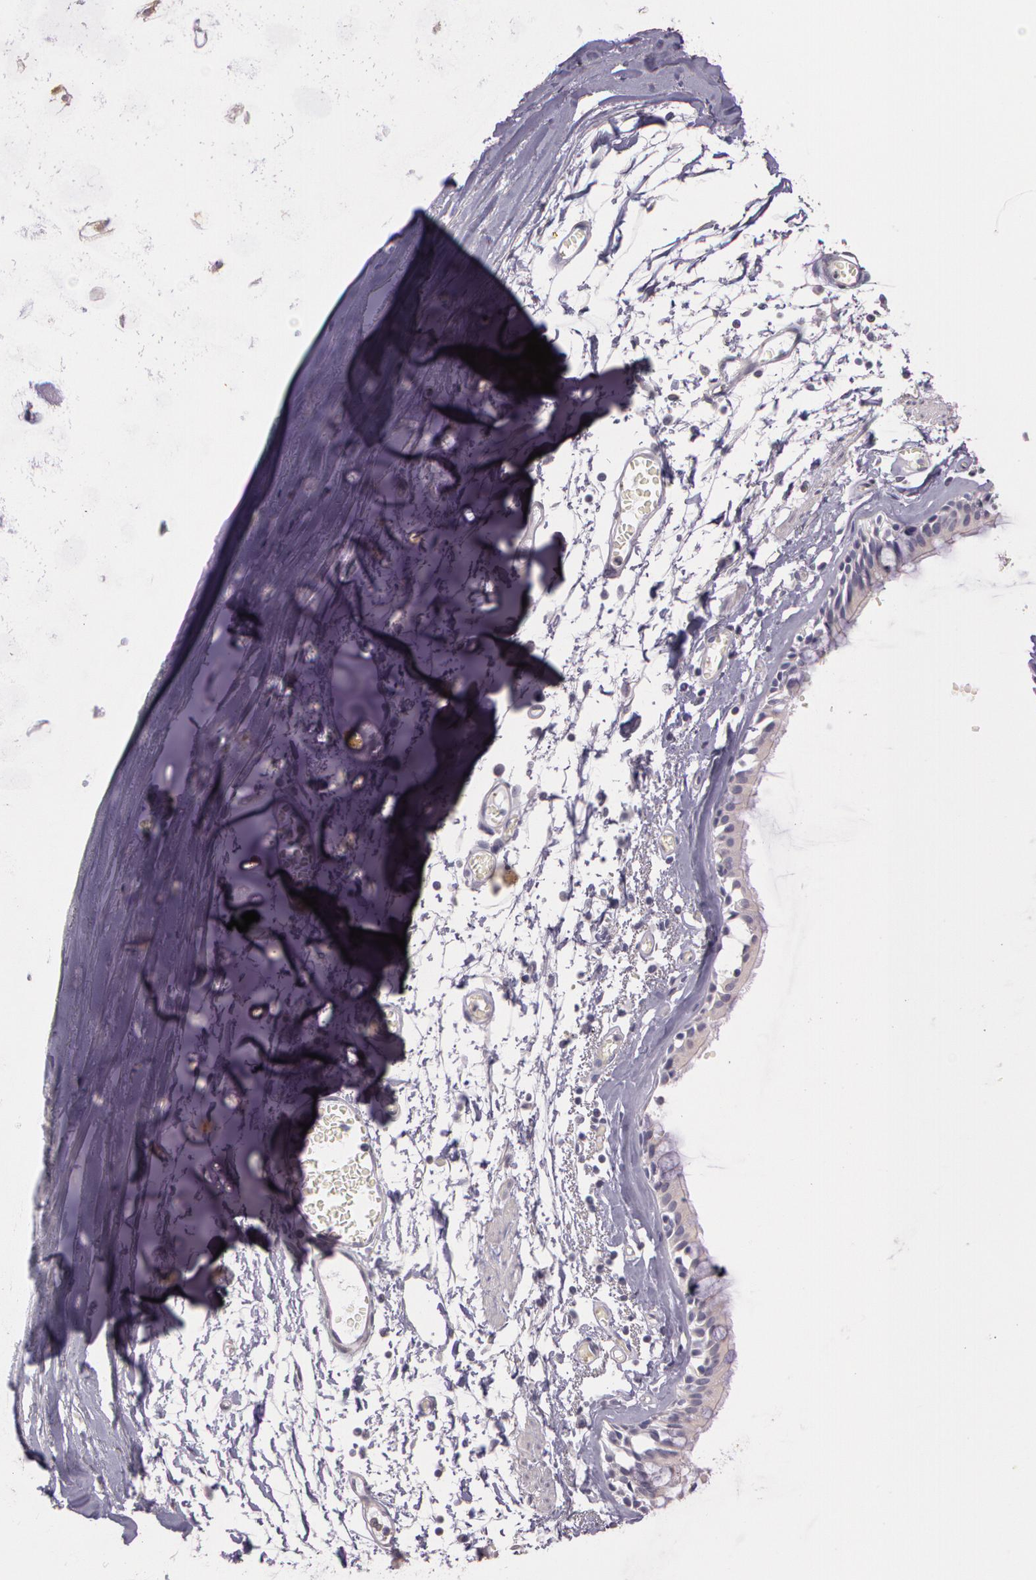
{"staining": {"intensity": "negative", "quantity": "none", "location": "none"}, "tissue": "bronchus", "cell_type": "Respiratory epithelial cells", "image_type": "normal", "snomed": [{"axis": "morphology", "description": "Normal tissue, NOS"}, {"axis": "topography", "description": "Bronchus"}, {"axis": "topography", "description": "Lung"}], "caption": "High magnification brightfield microscopy of benign bronchus stained with DAB (3,3'-diaminobenzidine) (brown) and counterstained with hematoxylin (blue): respiratory epithelial cells show no significant staining.", "gene": "G2E3", "patient": {"sex": "female", "age": 56}}